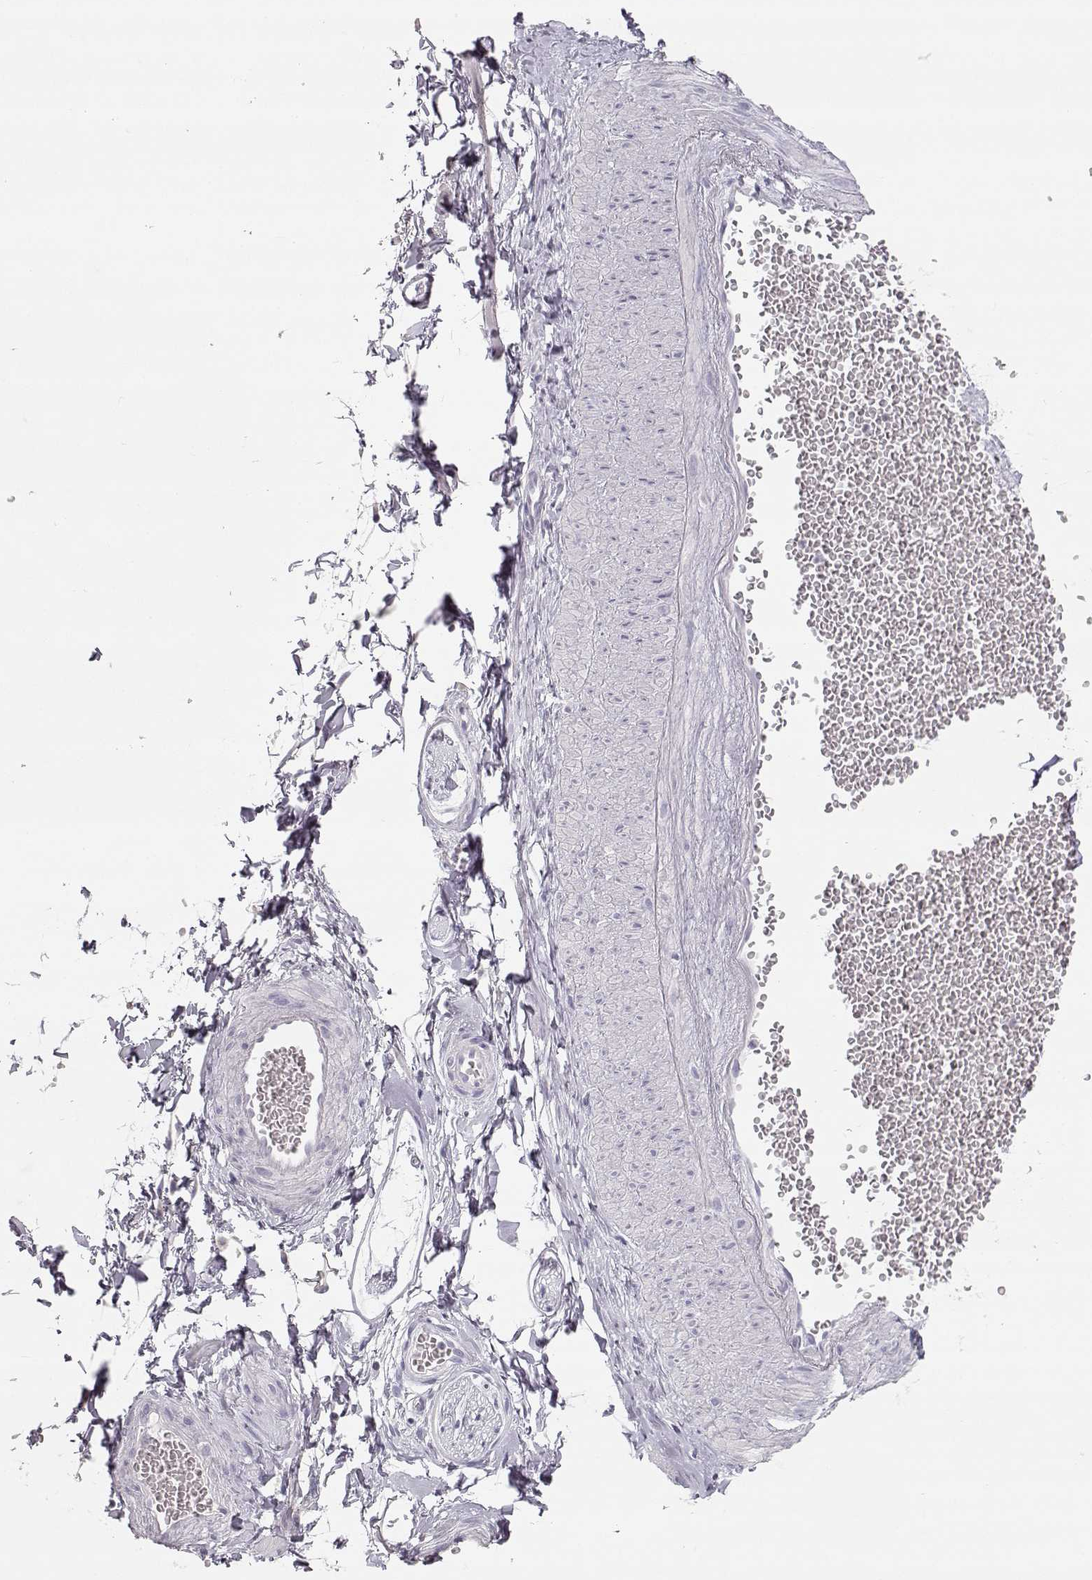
{"staining": {"intensity": "negative", "quantity": "none", "location": "none"}, "tissue": "adipose tissue", "cell_type": "Adipocytes", "image_type": "normal", "snomed": [{"axis": "morphology", "description": "Normal tissue, NOS"}, {"axis": "topography", "description": "Smooth muscle"}, {"axis": "topography", "description": "Peripheral nerve tissue"}], "caption": "This is an immunohistochemistry (IHC) photomicrograph of benign adipose tissue. There is no staining in adipocytes.", "gene": "LEPR", "patient": {"sex": "male", "age": 22}}